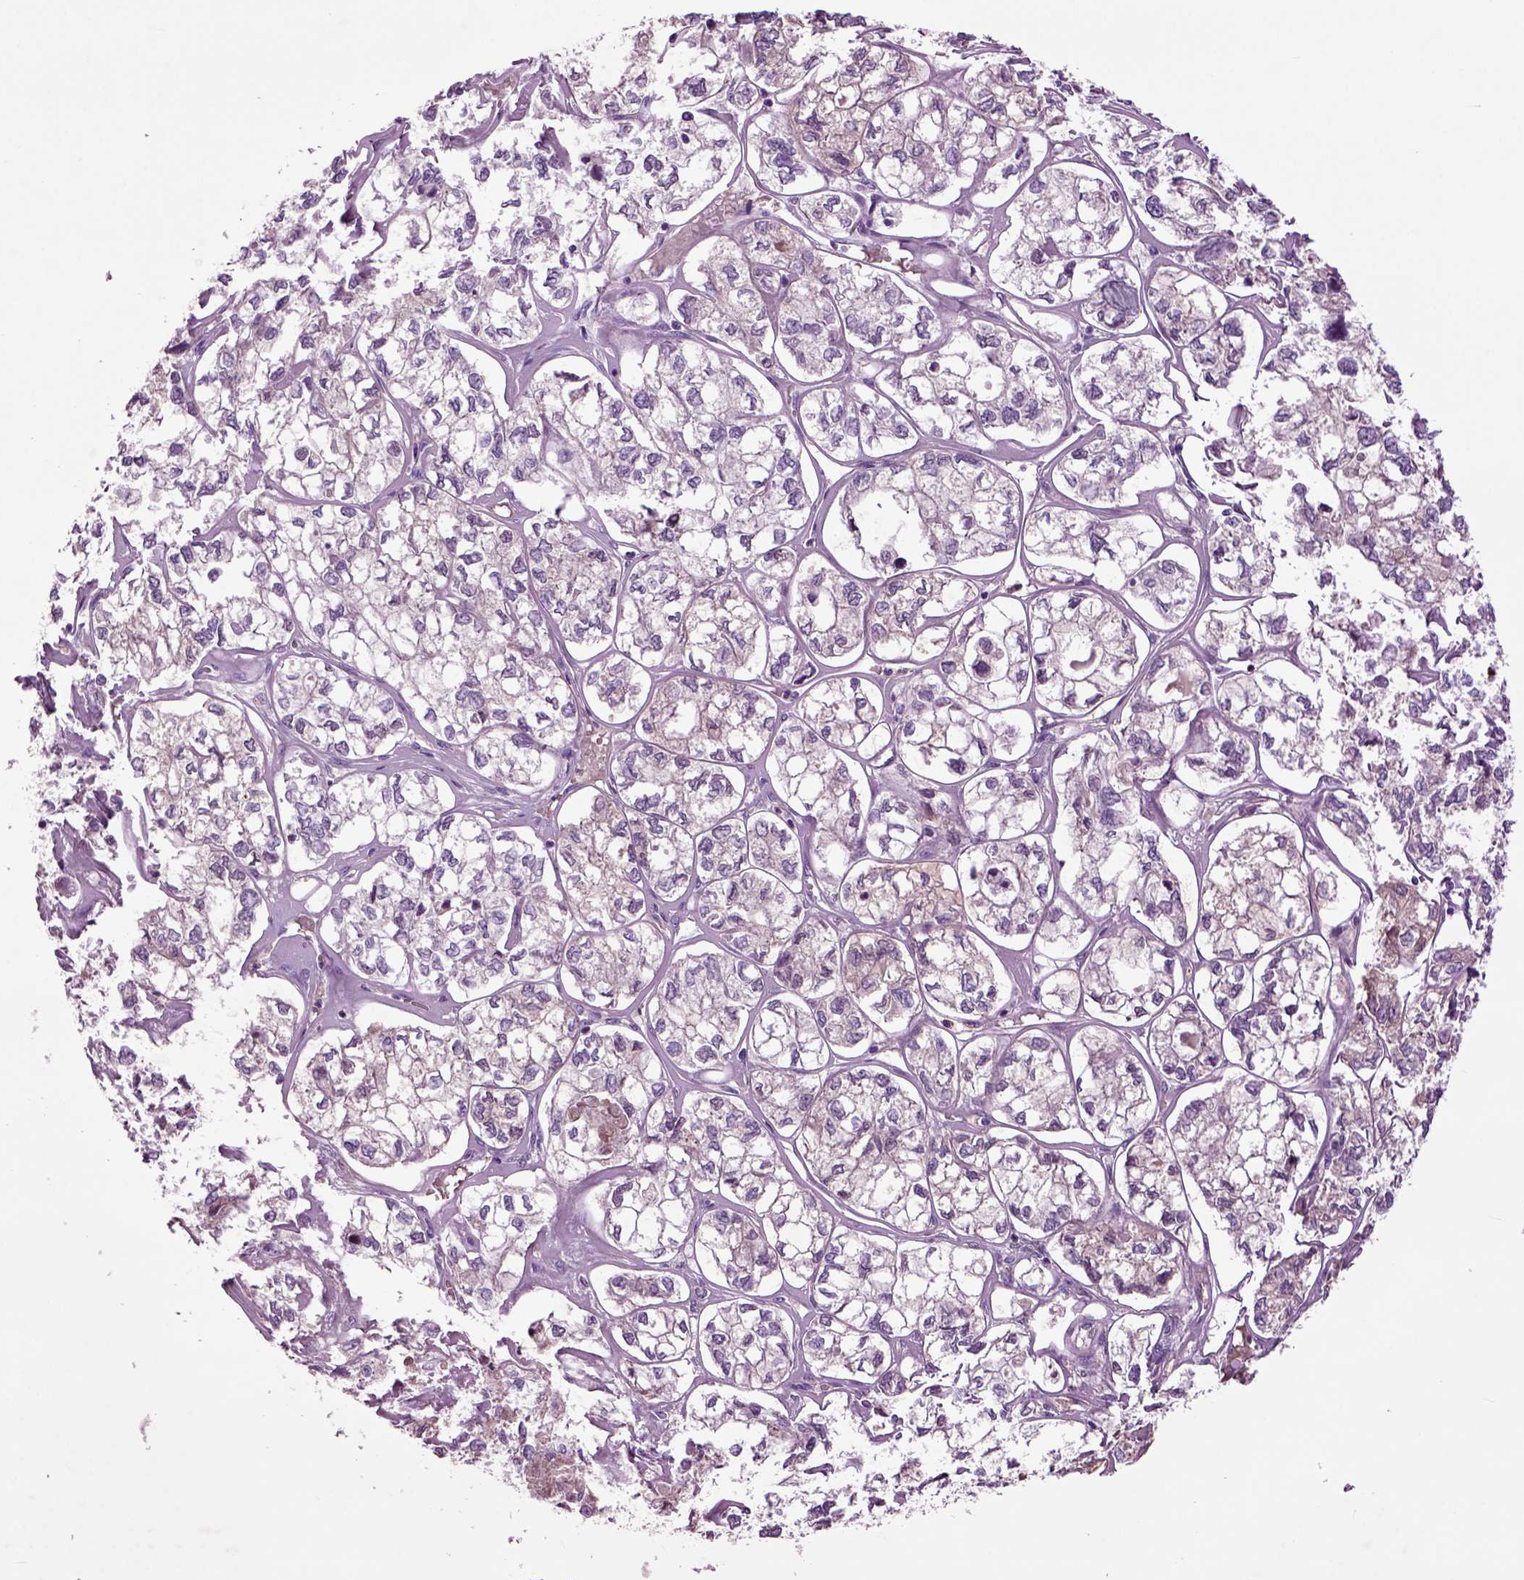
{"staining": {"intensity": "weak", "quantity": "25%-75%", "location": "cytoplasmic/membranous"}, "tissue": "ovarian cancer", "cell_type": "Tumor cells", "image_type": "cancer", "snomed": [{"axis": "morphology", "description": "Carcinoma, endometroid"}, {"axis": "topography", "description": "Ovary"}], "caption": "Ovarian cancer tissue demonstrates weak cytoplasmic/membranous staining in about 25%-75% of tumor cells", "gene": "SPON1", "patient": {"sex": "female", "age": 64}}